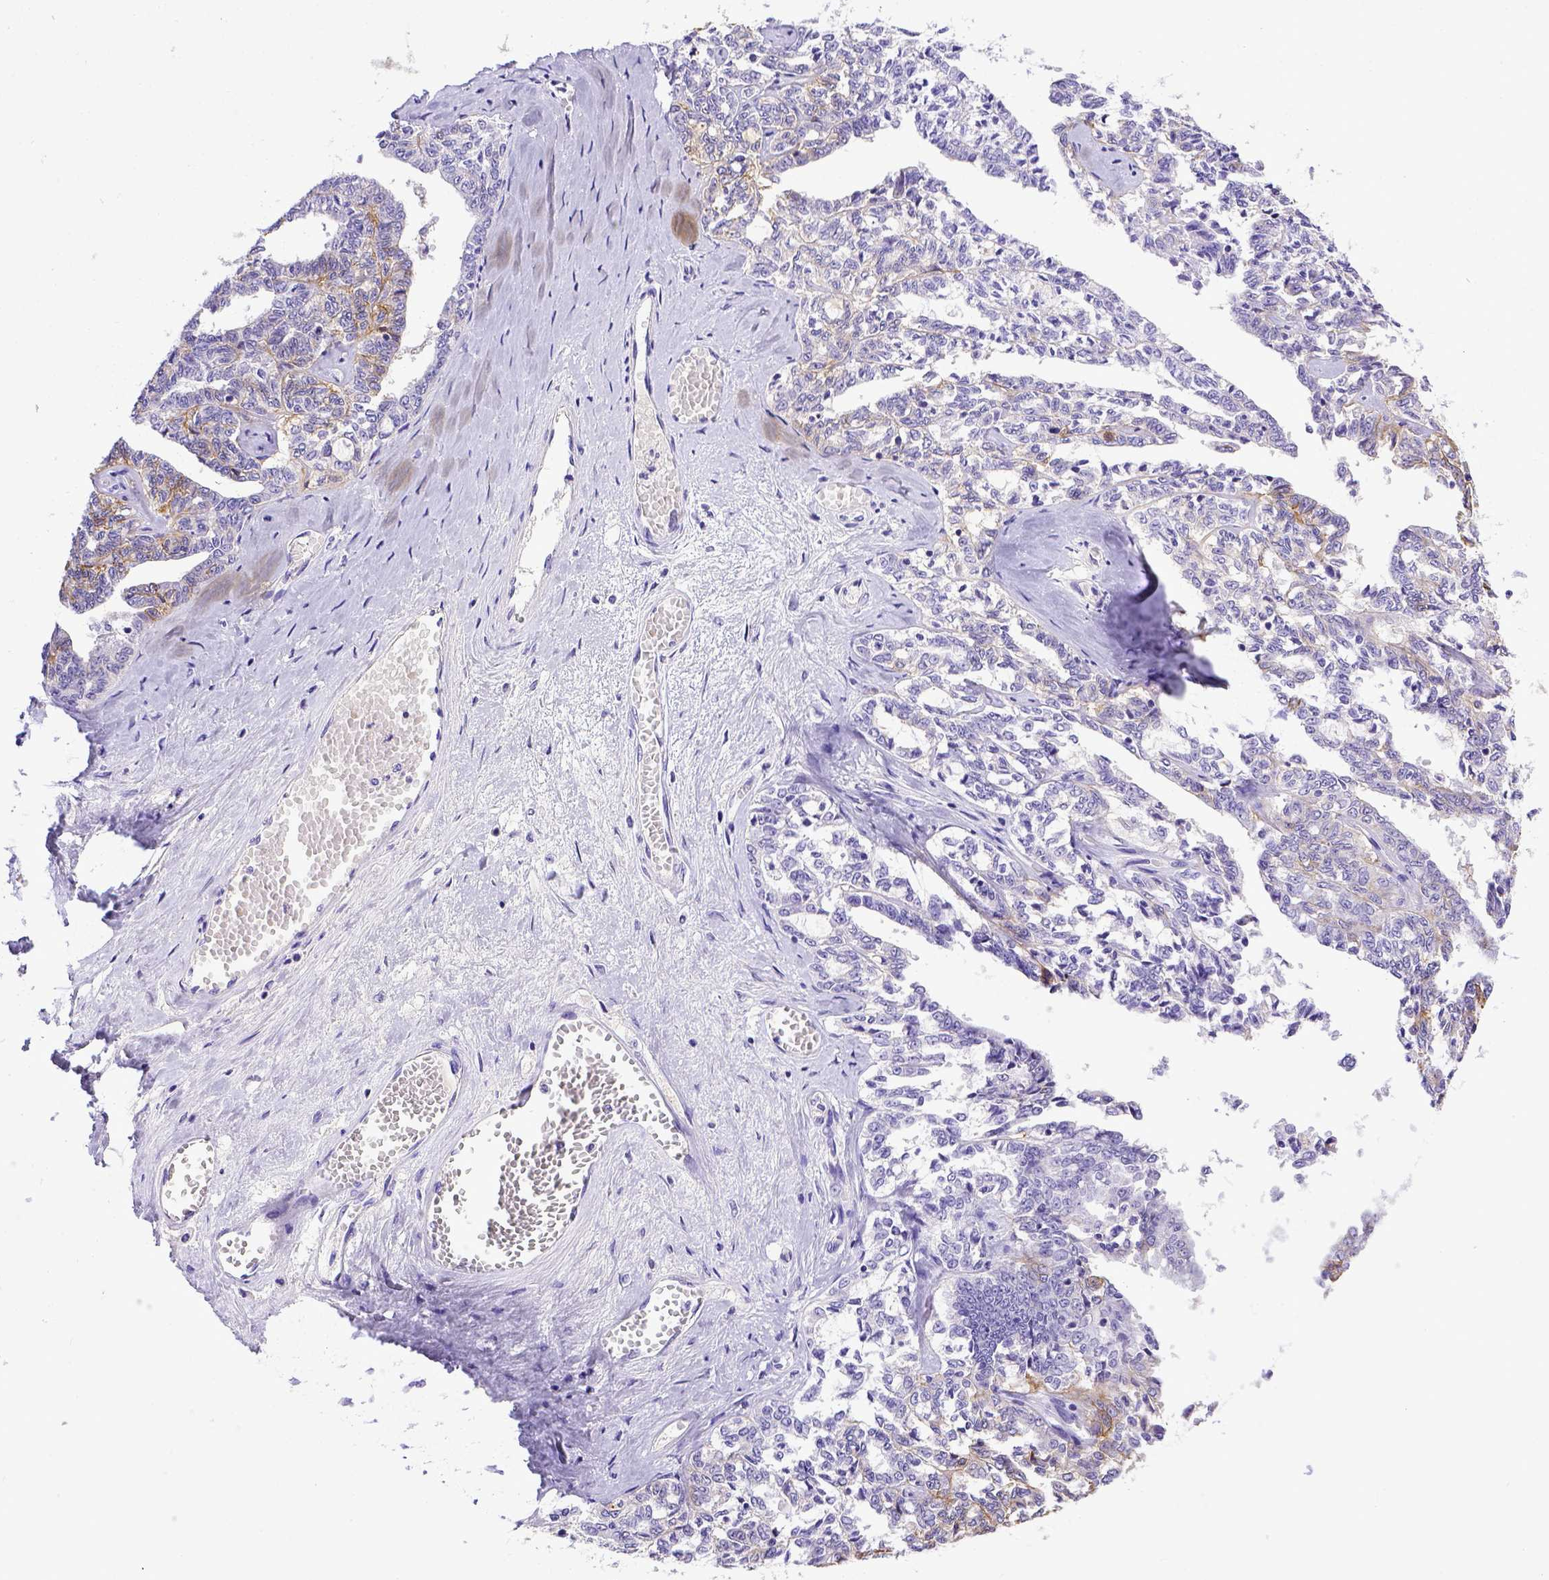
{"staining": {"intensity": "weak", "quantity": "<25%", "location": "cytoplasmic/membranous"}, "tissue": "ovarian cancer", "cell_type": "Tumor cells", "image_type": "cancer", "snomed": [{"axis": "morphology", "description": "Cystadenocarcinoma, serous, NOS"}, {"axis": "topography", "description": "Ovary"}], "caption": "Tumor cells show no significant staining in ovarian cancer (serous cystadenocarcinoma). (DAB (3,3'-diaminobenzidine) immunohistochemistry (IHC) visualized using brightfield microscopy, high magnification).", "gene": "BTN1A1", "patient": {"sex": "female", "age": 71}}